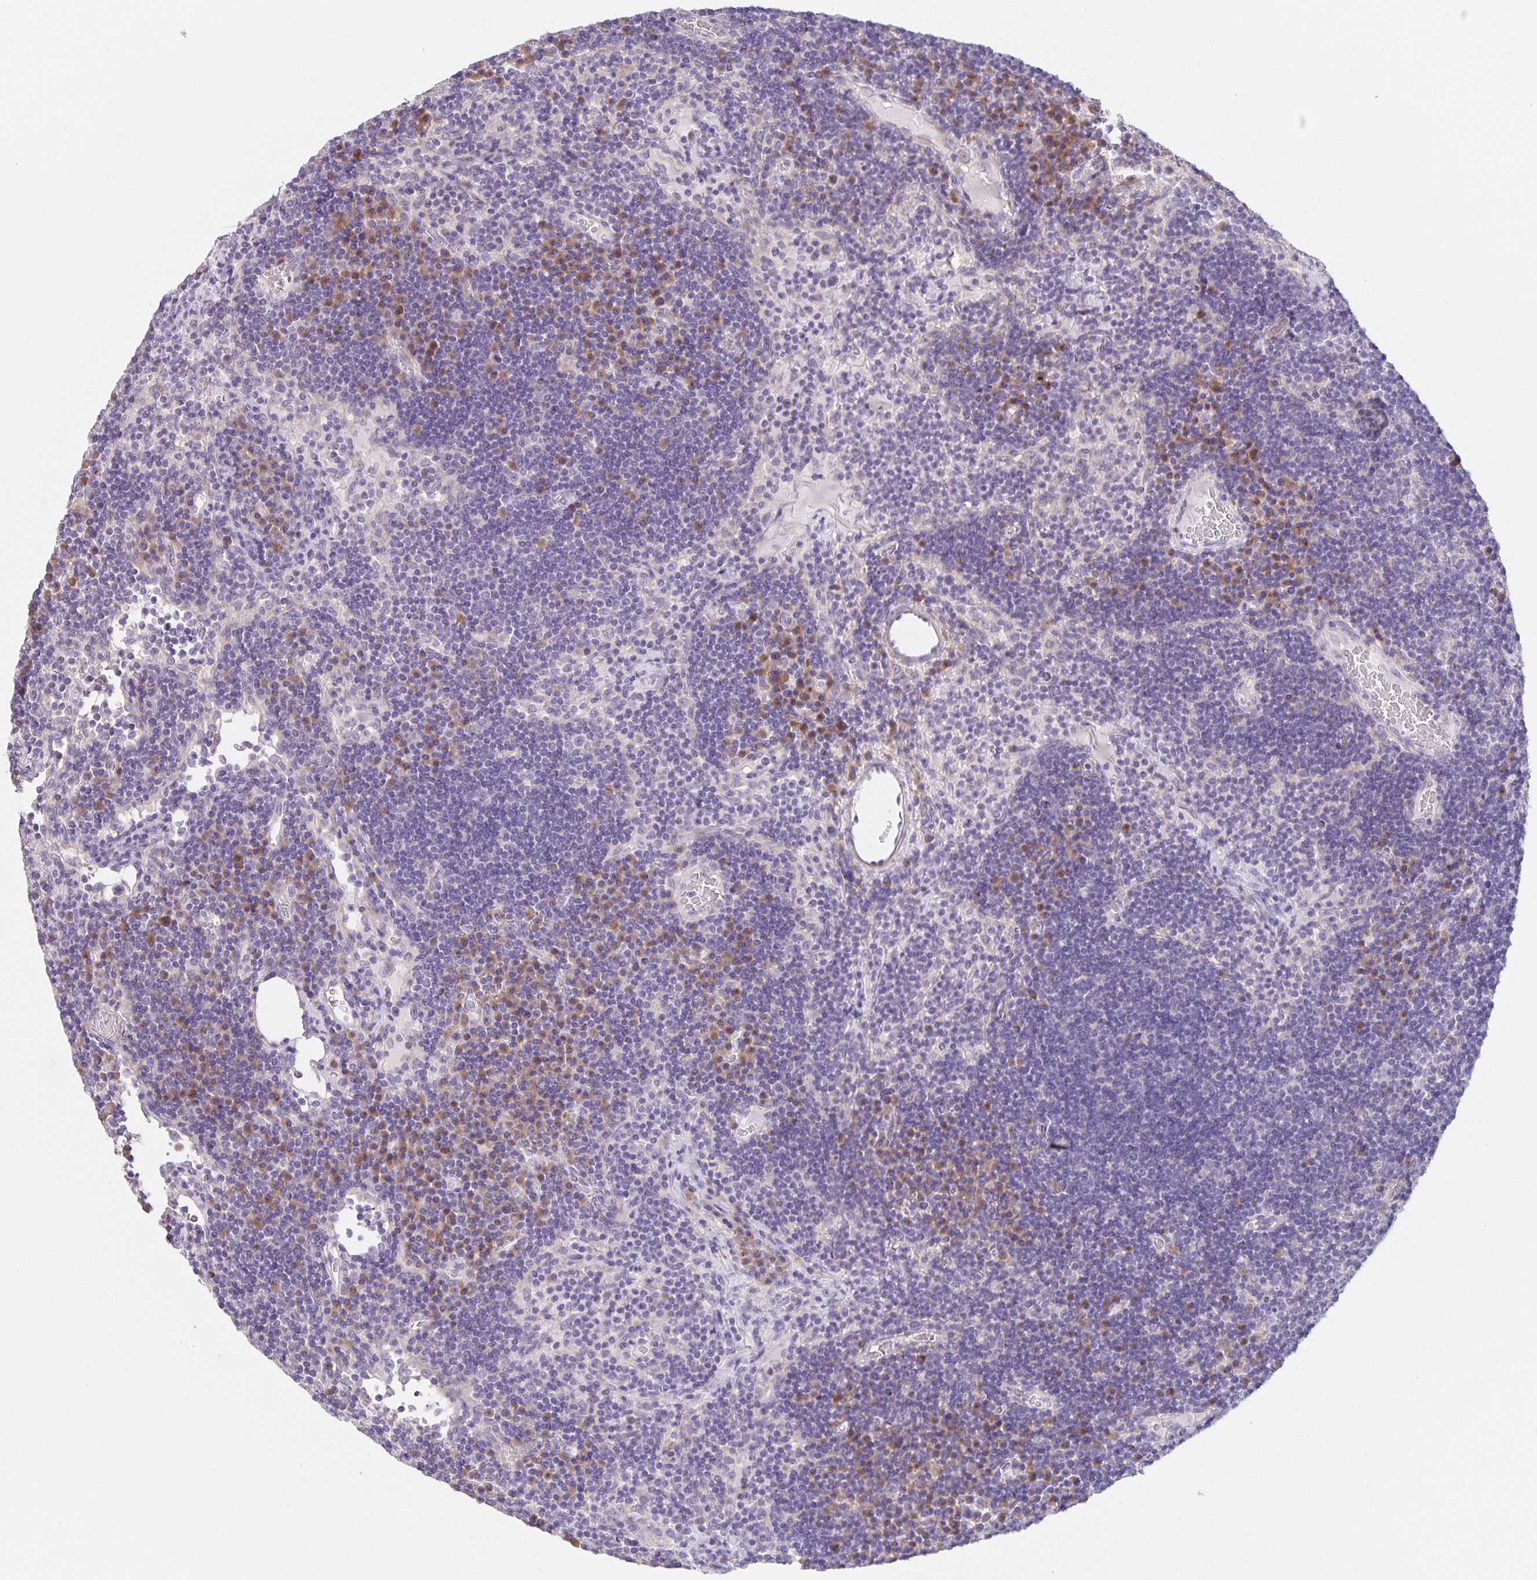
{"staining": {"intensity": "negative", "quantity": "none", "location": "none"}, "tissue": "lymph node", "cell_type": "Germinal center cells", "image_type": "normal", "snomed": [{"axis": "morphology", "description": "Normal tissue, NOS"}, {"axis": "topography", "description": "Lymph node"}], "caption": "Germinal center cells are negative for brown protein staining in benign lymph node. (Brightfield microscopy of DAB immunohistochemistry (IHC) at high magnification).", "gene": "PRR36", "patient": {"sex": "male", "age": 67}}